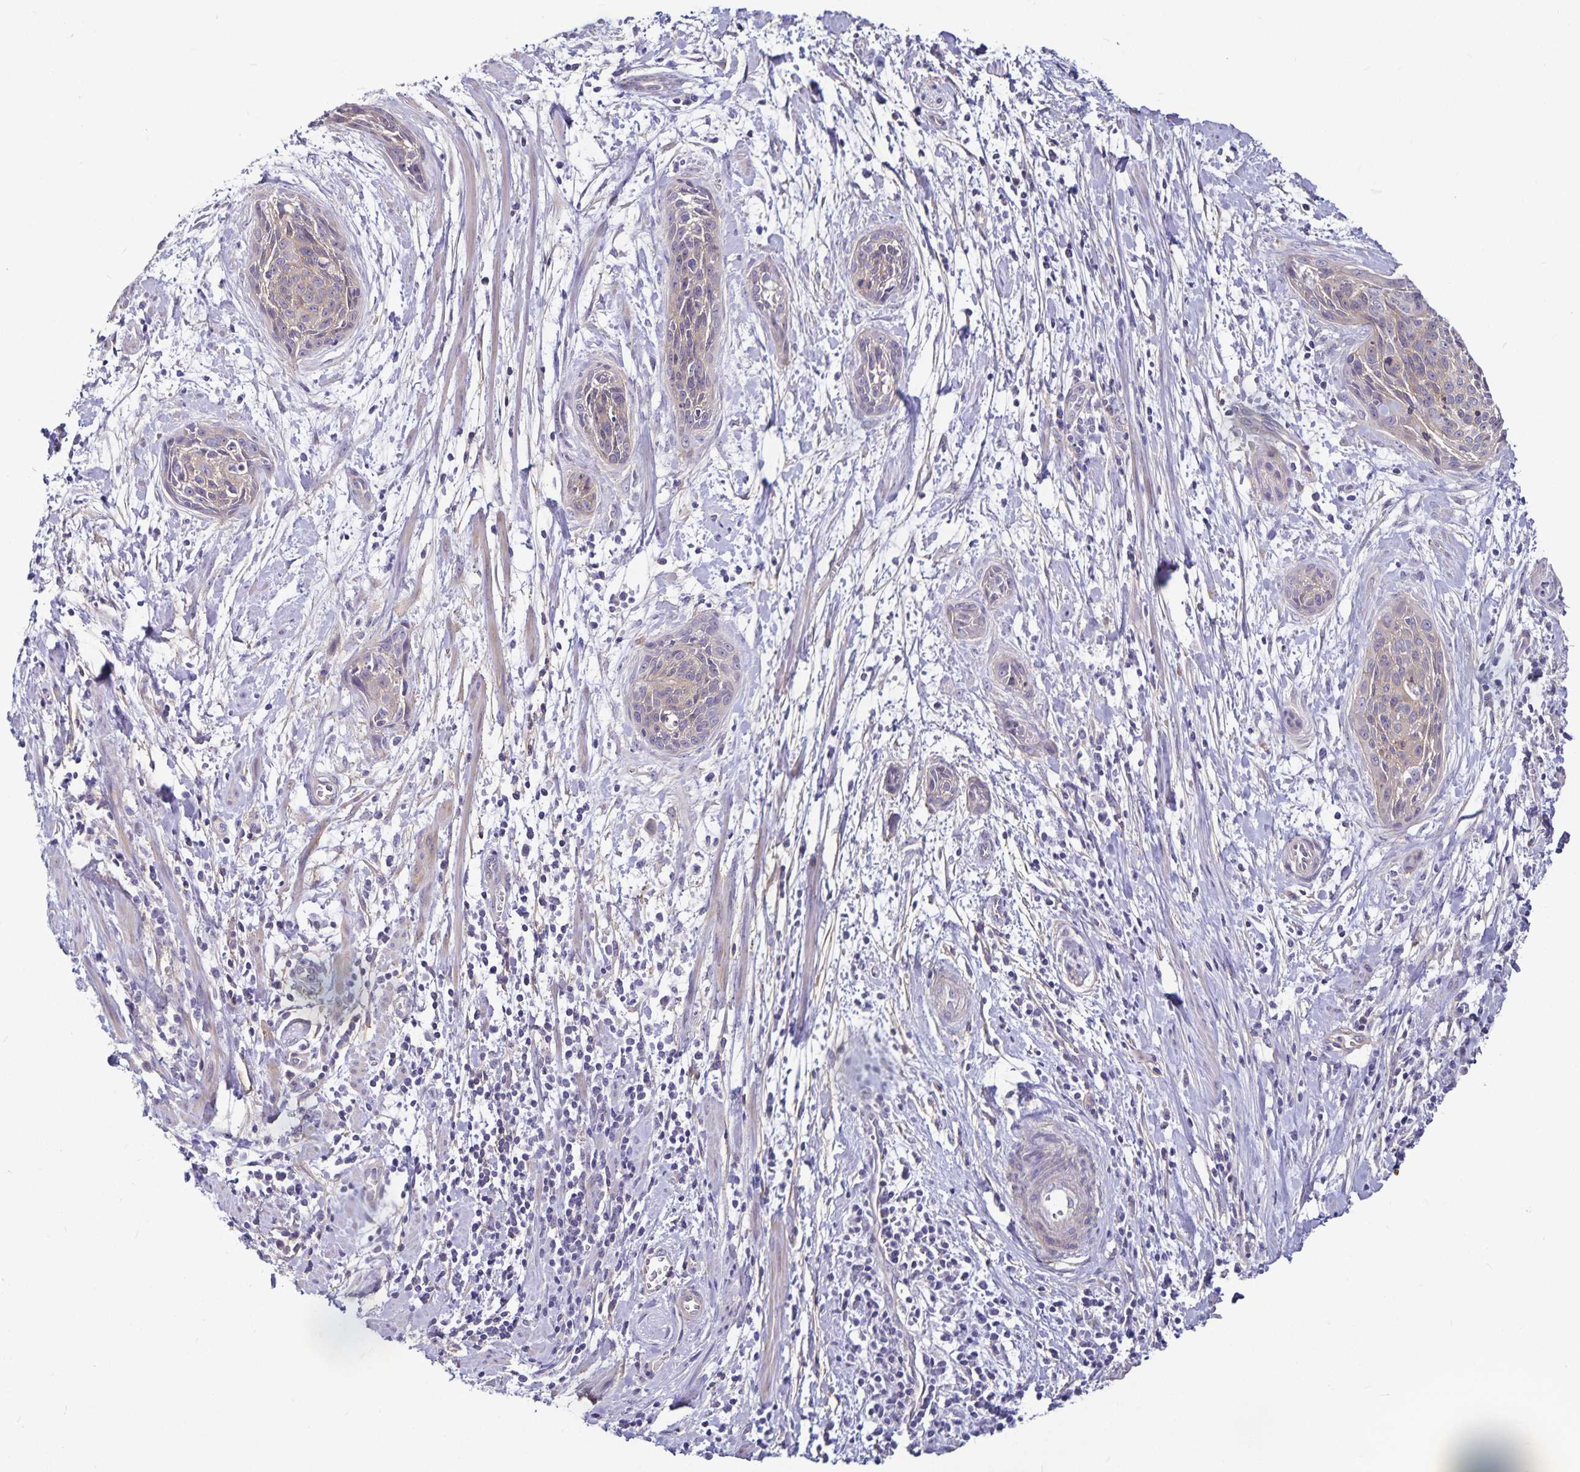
{"staining": {"intensity": "weak", "quantity": "<25%", "location": "cytoplasmic/membranous"}, "tissue": "cervical cancer", "cell_type": "Tumor cells", "image_type": "cancer", "snomed": [{"axis": "morphology", "description": "Squamous cell carcinoma, NOS"}, {"axis": "topography", "description": "Cervix"}], "caption": "A micrograph of cervical squamous cell carcinoma stained for a protein exhibits no brown staining in tumor cells.", "gene": "GNG12", "patient": {"sex": "female", "age": 55}}